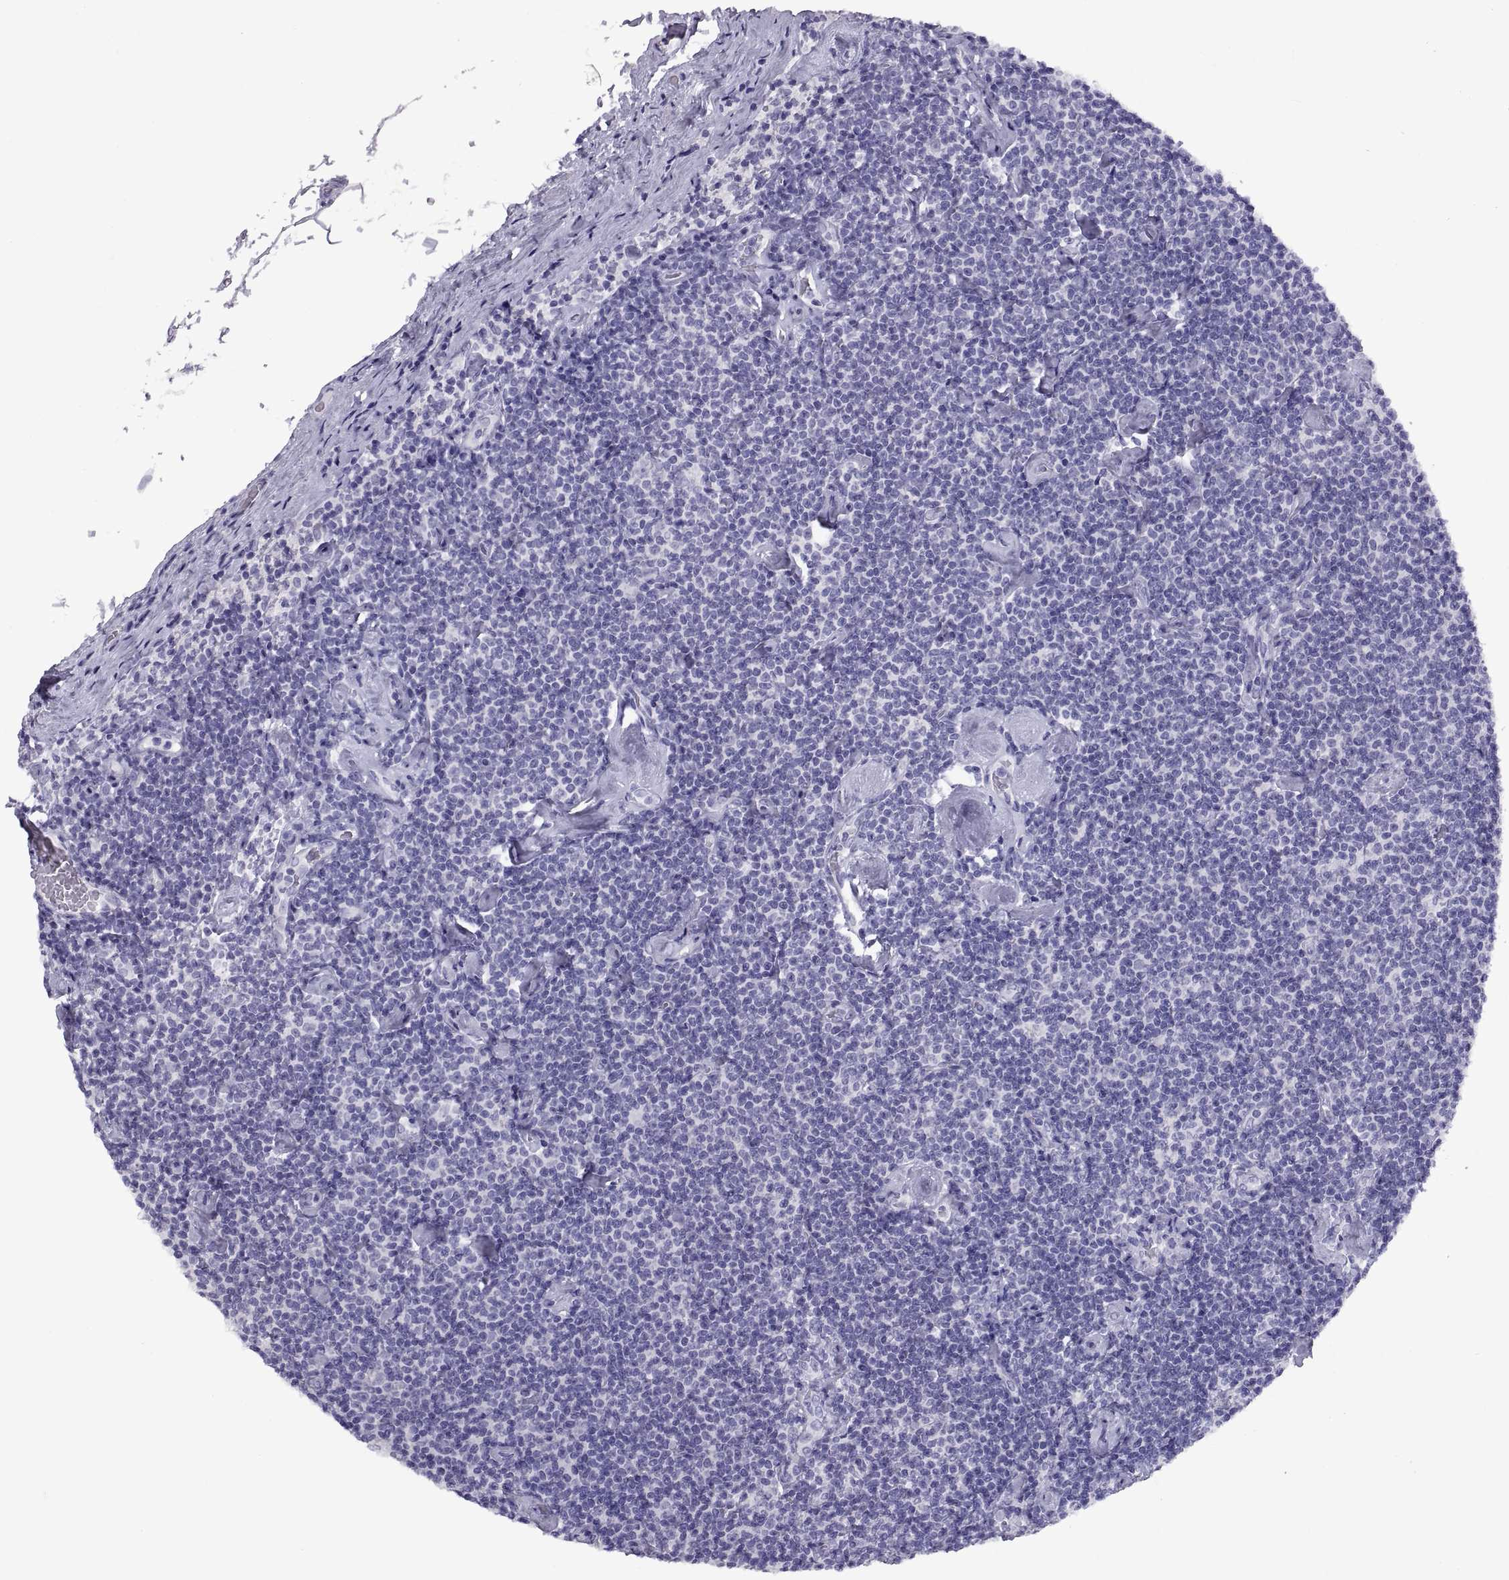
{"staining": {"intensity": "negative", "quantity": "none", "location": "none"}, "tissue": "lymphoma", "cell_type": "Tumor cells", "image_type": "cancer", "snomed": [{"axis": "morphology", "description": "Malignant lymphoma, non-Hodgkin's type, Low grade"}, {"axis": "topography", "description": "Lymph node"}], "caption": "A micrograph of lymphoma stained for a protein displays no brown staining in tumor cells. The staining is performed using DAB brown chromogen with nuclei counter-stained in using hematoxylin.", "gene": "RGS20", "patient": {"sex": "male", "age": 81}}